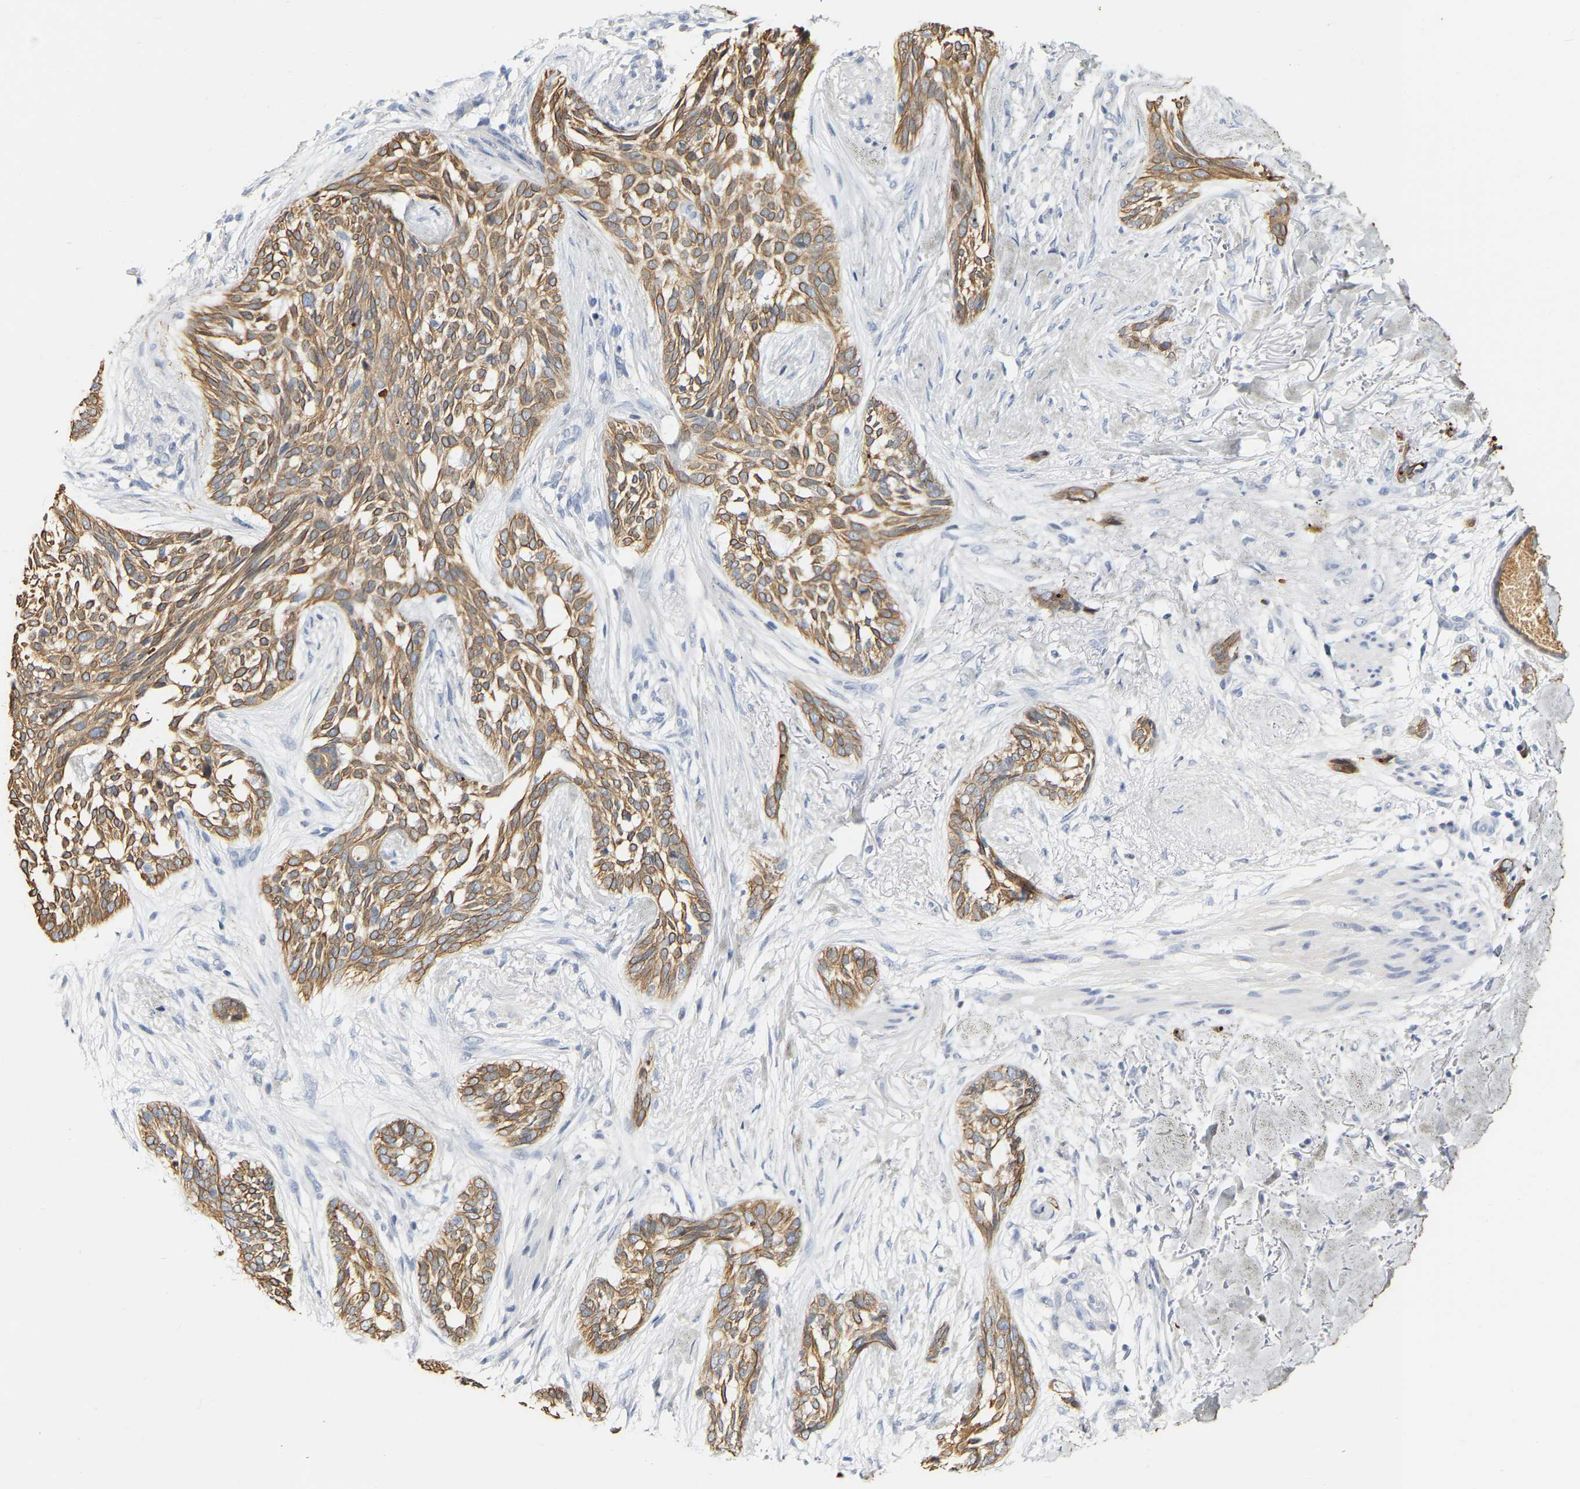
{"staining": {"intensity": "moderate", "quantity": ">75%", "location": "cytoplasmic/membranous"}, "tissue": "skin cancer", "cell_type": "Tumor cells", "image_type": "cancer", "snomed": [{"axis": "morphology", "description": "Basal cell carcinoma"}, {"axis": "topography", "description": "Skin"}], "caption": "Moderate cytoplasmic/membranous protein expression is present in about >75% of tumor cells in basal cell carcinoma (skin).", "gene": "KRT76", "patient": {"sex": "female", "age": 88}}